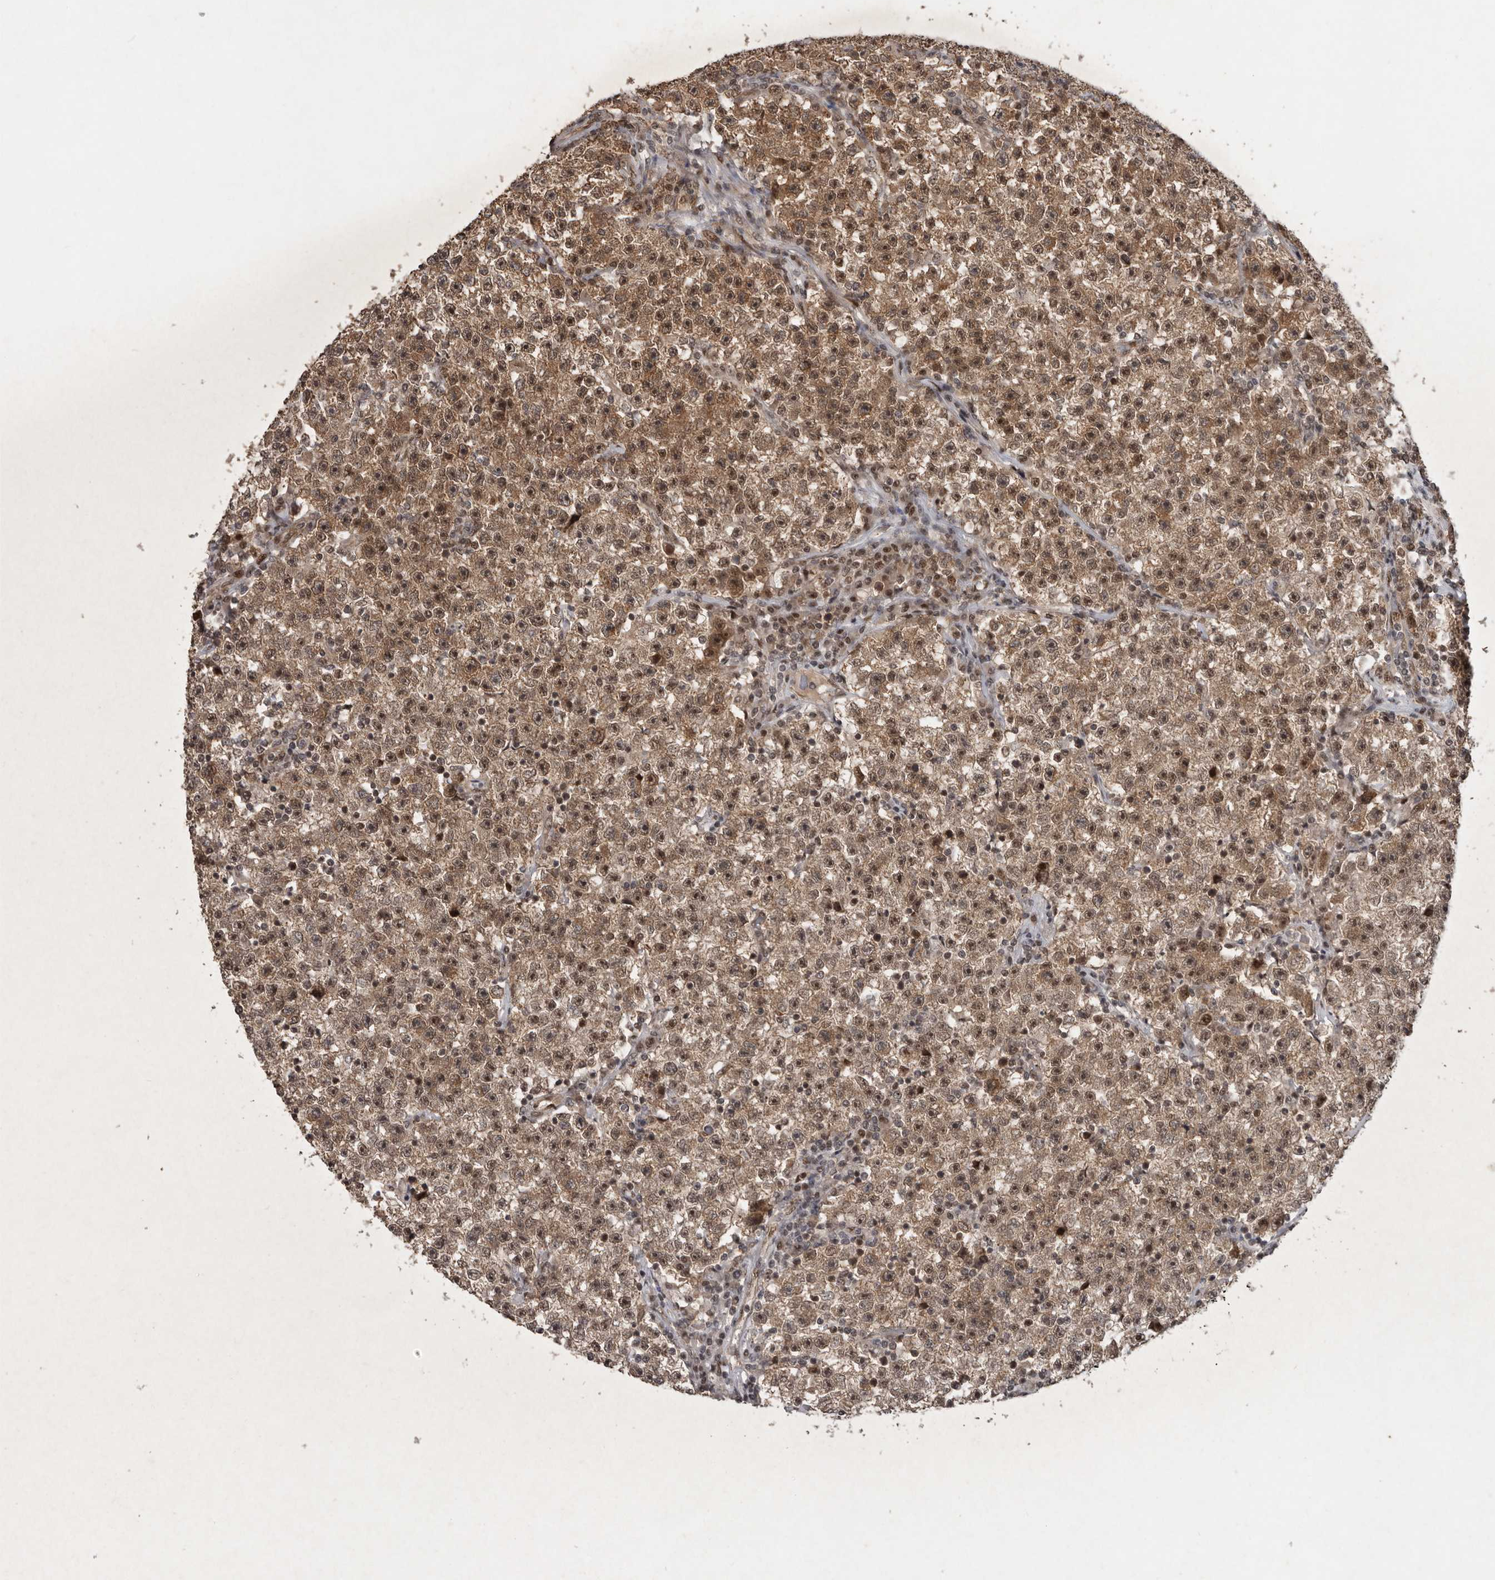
{"staining": {"intensity": "moderate", "quantity": ">75%", "location": "cytoplasmic/membranous,nuclear"}, "tissue": "testis cancer", "cell_type": "Tumor cells", "image_type": "cancer", "snomed": [{"axis": "morphology", "description": "Seminoma, NOS"}, {"axis": "topography", "description": "Testis"}], "caption": "Moderate cytoplasmic/membranous and nuclear expression is appreciated in approximately >75% of tumor cells in testis seminoma. Using DAB (3,3'-diaminobenzidine) (brown) and hematoxylin (blue) stains, captured at high magnification using brightfield microscopy.", "gene": "CDC27", "patient": {"sex": "male", "age": 22}}